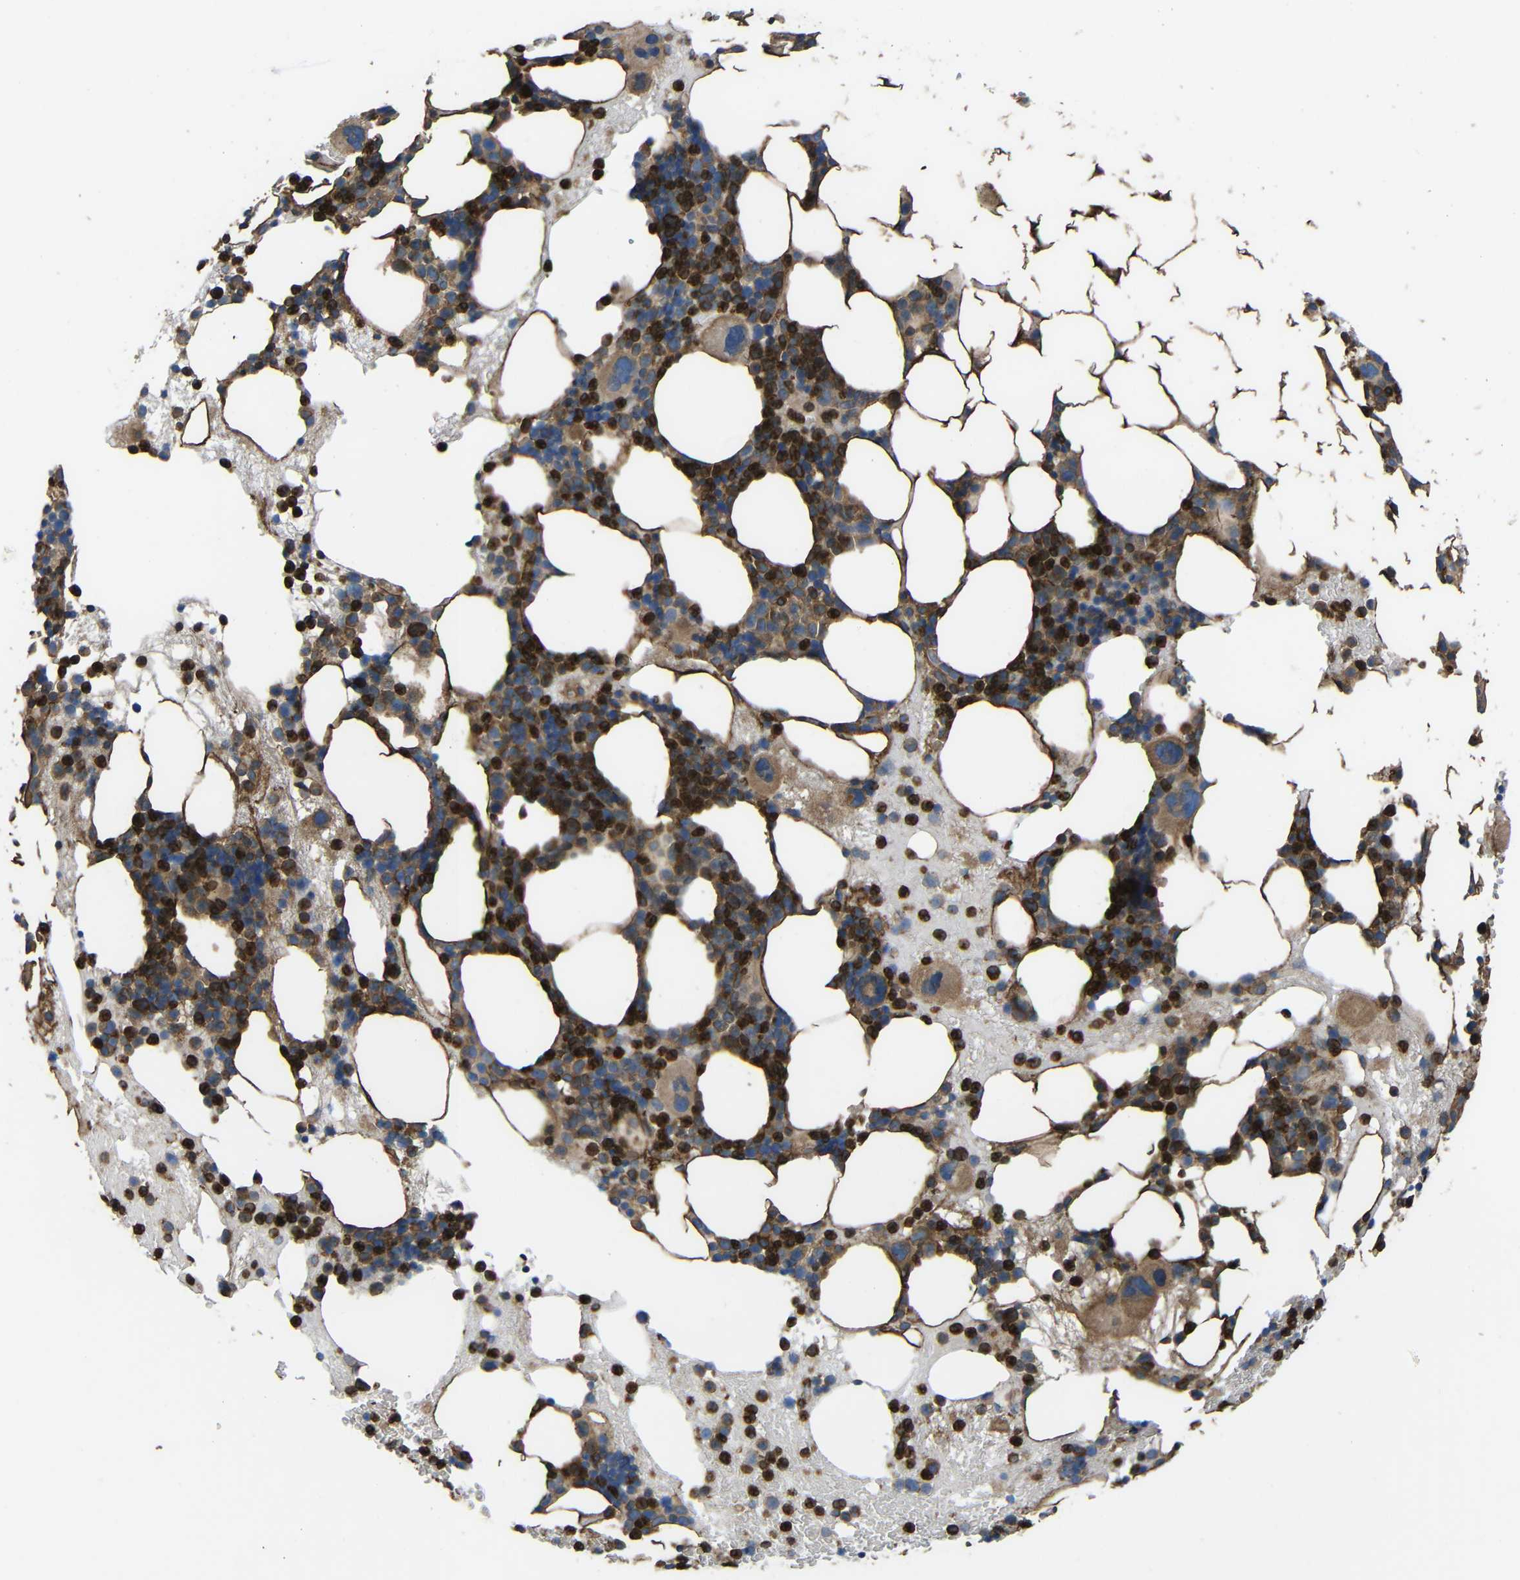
{"staining": {"intensity": "strong", "quantity": ">75%", "location": "cytoplasmic/membranous"}, "tissue": "bone marrow", "cell_type": "Hematopoietic cells", "image_type": "normal", "snomed": [{"axis": "morphology", "description": "Normal tissue, NOS"}, {"axis": "morphology", "description": "Inflammation, NOS"}, {"axis": "topography", "description": "Bone marrow"}], "caption": "Immunohistochemistry (DAB (3,3'-diaminobenzidine)) staining of unremarkable bone marrow shows strong cytoplasmic/membranous protein staining in approximately >75% of hematopoietic cells.", "gene": "TREM2", "patient": {"sex": "female", "age": 76}}